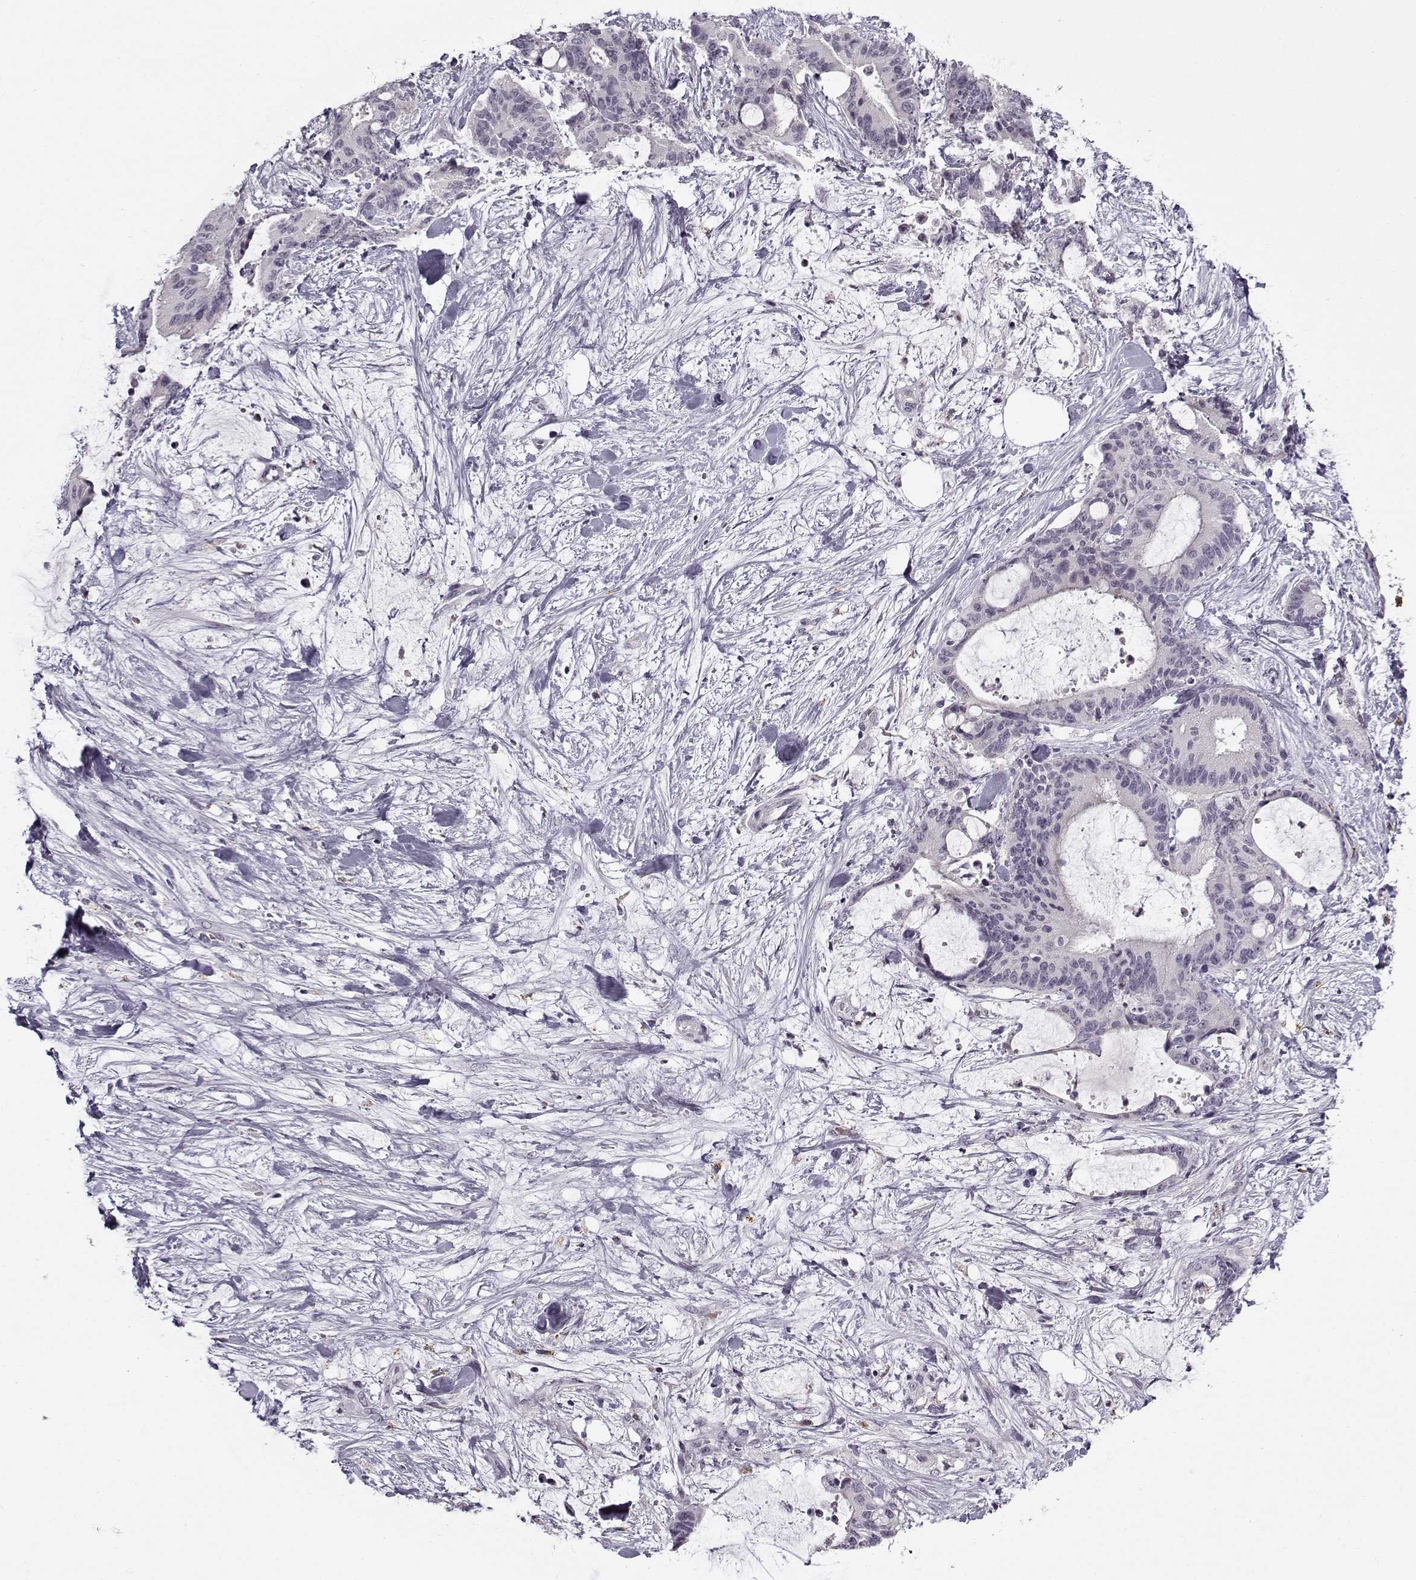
{"staining": {"intensity": "negative", "quantity": "none", "location": "none"}, "tissue": "liver cancer", "cell_type": "Tumor cells", "image_type": "cancer", "snomed": [{"axis": "morphology", "description": "Cholangiocarcinoma"}, {"axis": "topography", "description": "Liver"}], "caption": "DAB immunohistochemical staining of human liver cancer (cholangiocarcinoma) exhibits no significant expression in tumor cells. (DAB (3,3'-diaminobenzidine) immunohistochemistry visualized using brightfield microscopy, high magnification).", "gene": "SNCA", "patient": {"sex": "female", "age": 73}}